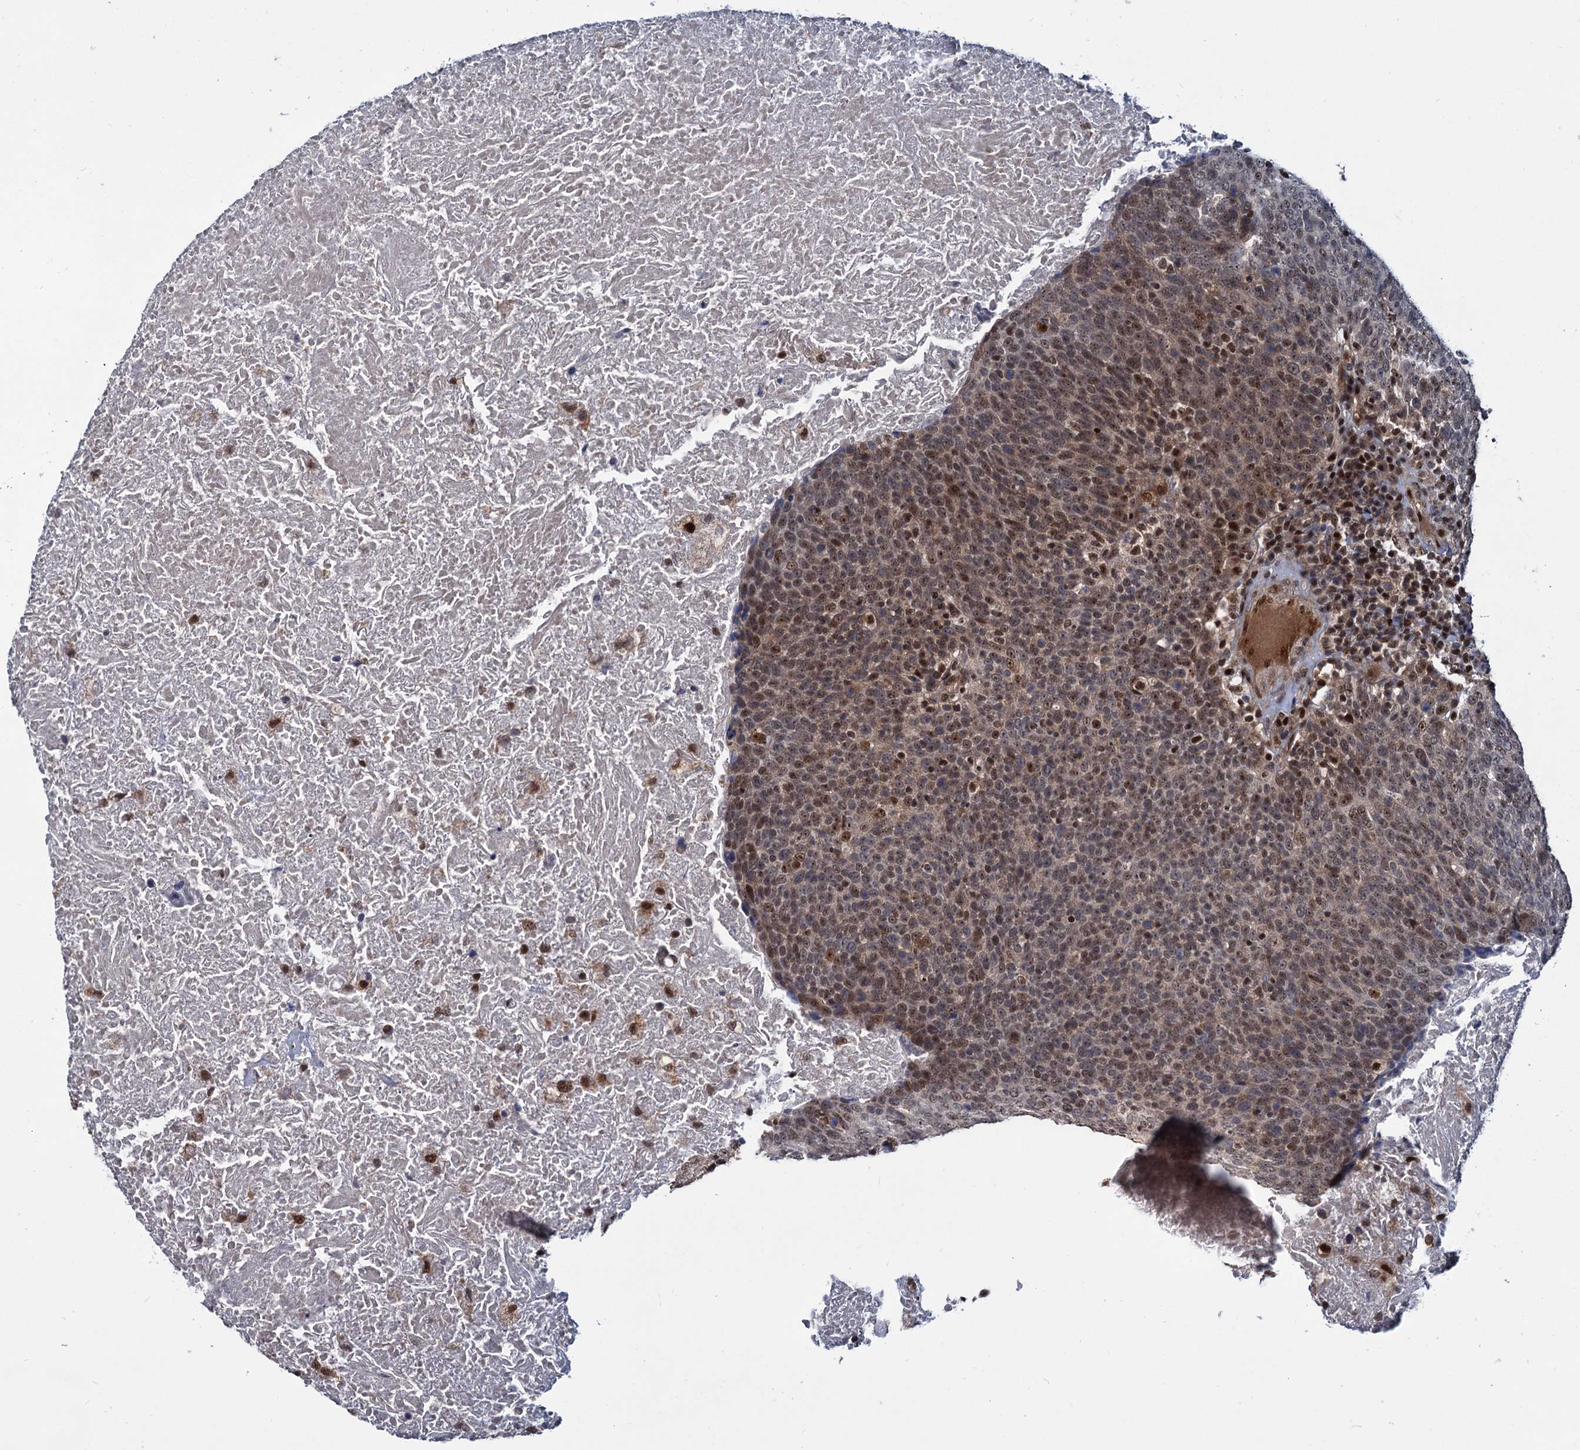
{"staining": {"intensity": "moderate", "quantity": ">75%", "location": "nuclear"}, "tissue": "head and neck cancer", "cell_type": "Tumor cells", "image_type": "cancer", "snomed": [{"axis": "morphology", "description": "Squamous cell carcinoma, NOS"}, {"axis": "morphology", "description": "Squamous cell carcinoma, metastatic, NOS"}, {"axis": "topography", "description": "Lymph node"}, {"axis": "topography", "description": "Head-Neck"}], "caption": "IHC histopathology image of human metastatic squamous cell carcinoma (head and neck) stained for a protein (brown), which reveals medium levels of moderate nuclear positivity in approximately >75% of tumor cells.", "gene": "UBLCP1", "patient": {"sex": "male", "age": 62}}